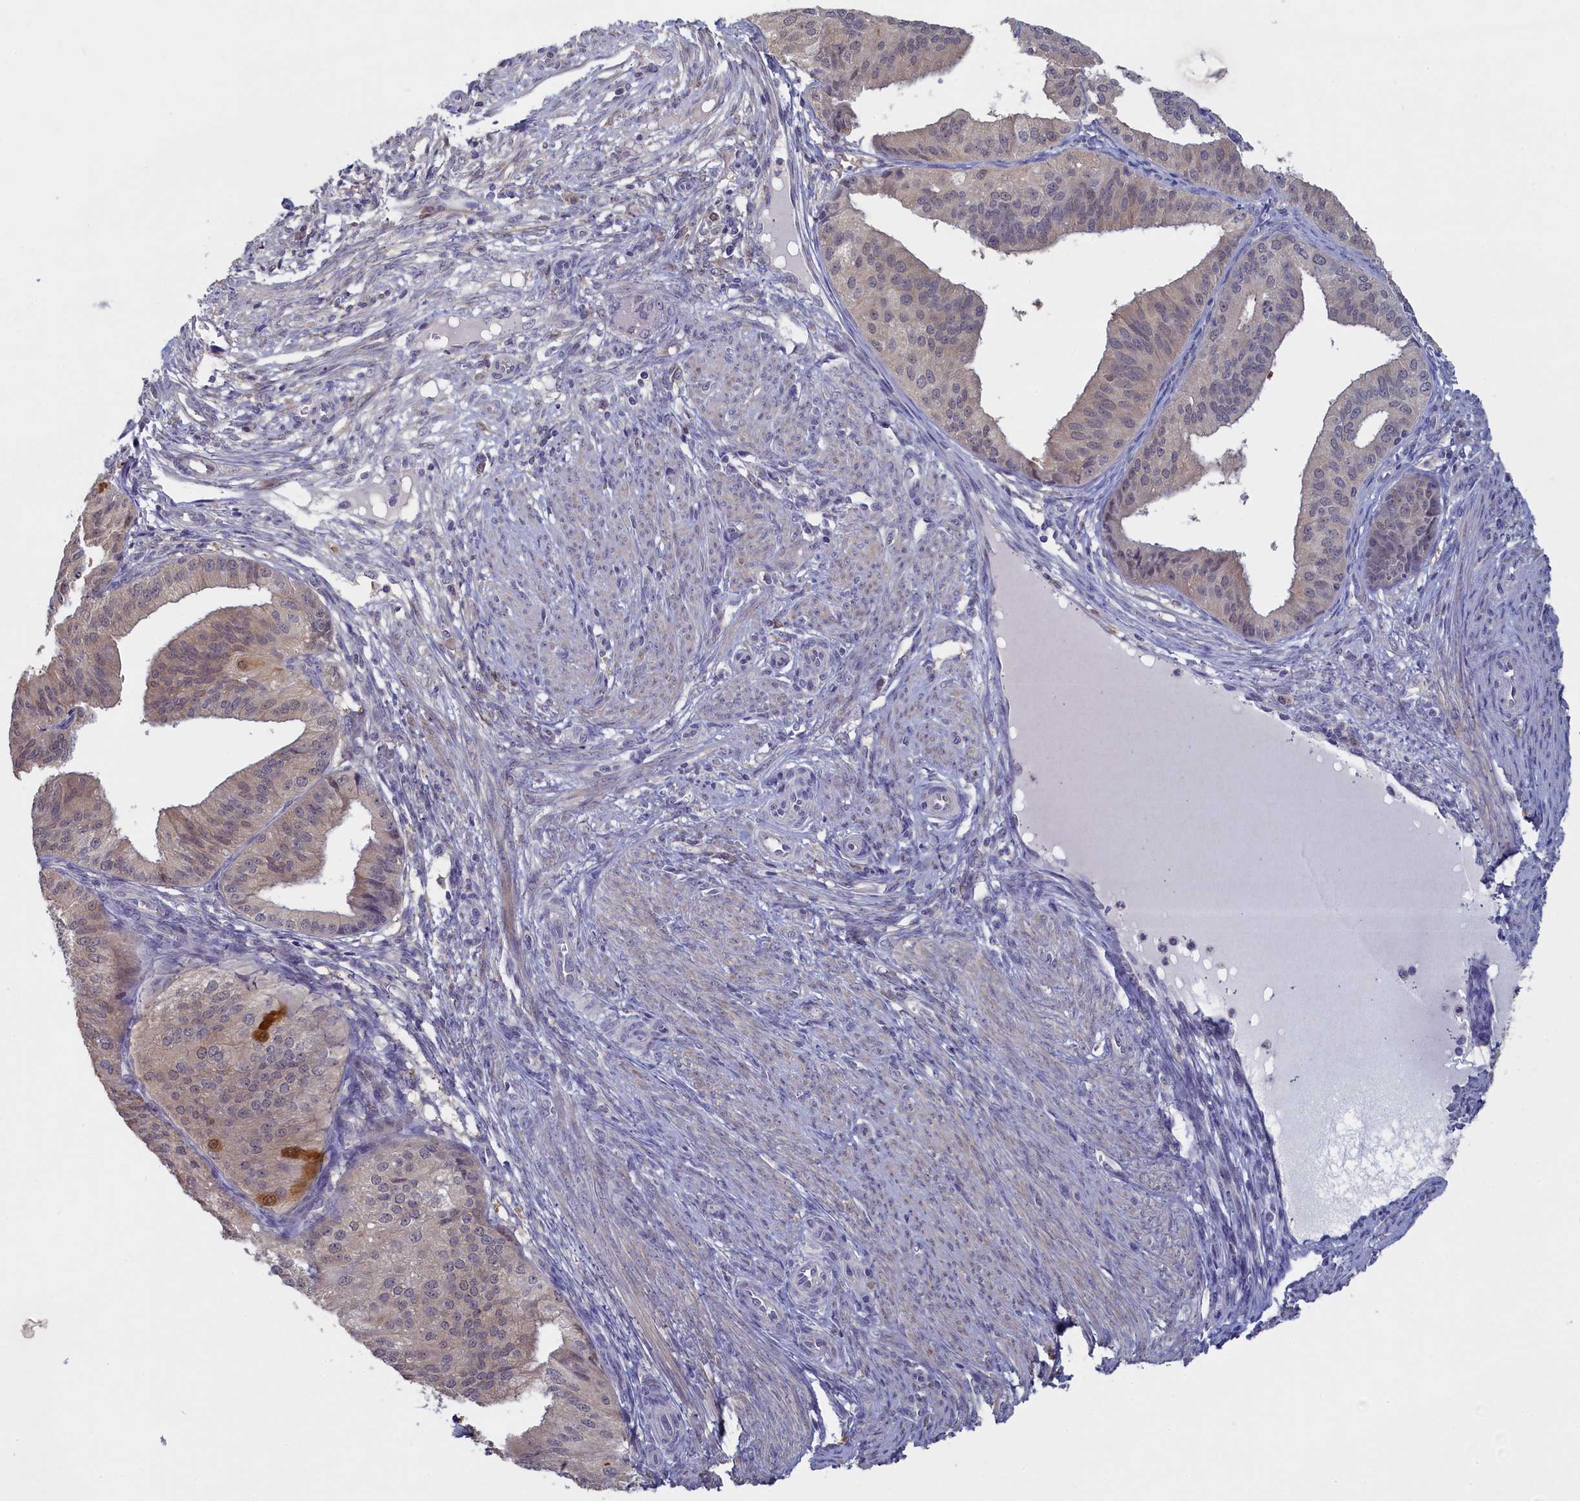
{"staining": {"intensity": "strong", "quantity": "<25%", "location": "cytoplasmic/membranous,nuclear"}, "tissue": "endometrial cancer", "cell_type": "Tumor cells", "image_type": "cancer", "snomed": [{"axis": "morphology", "description": "Adenocarcinoma, NOS"}, {"axis": "topography", "description": "Endometrium"}], "caption": "Tumor cells show medium levels of strong cytoplasmic/membranous and nuclear staining in approximately <25% of cells in endometrial cancer (adenocarcinoma).", "gene": "UCHL3", "patient": {"sex": "female", "age": 50}}